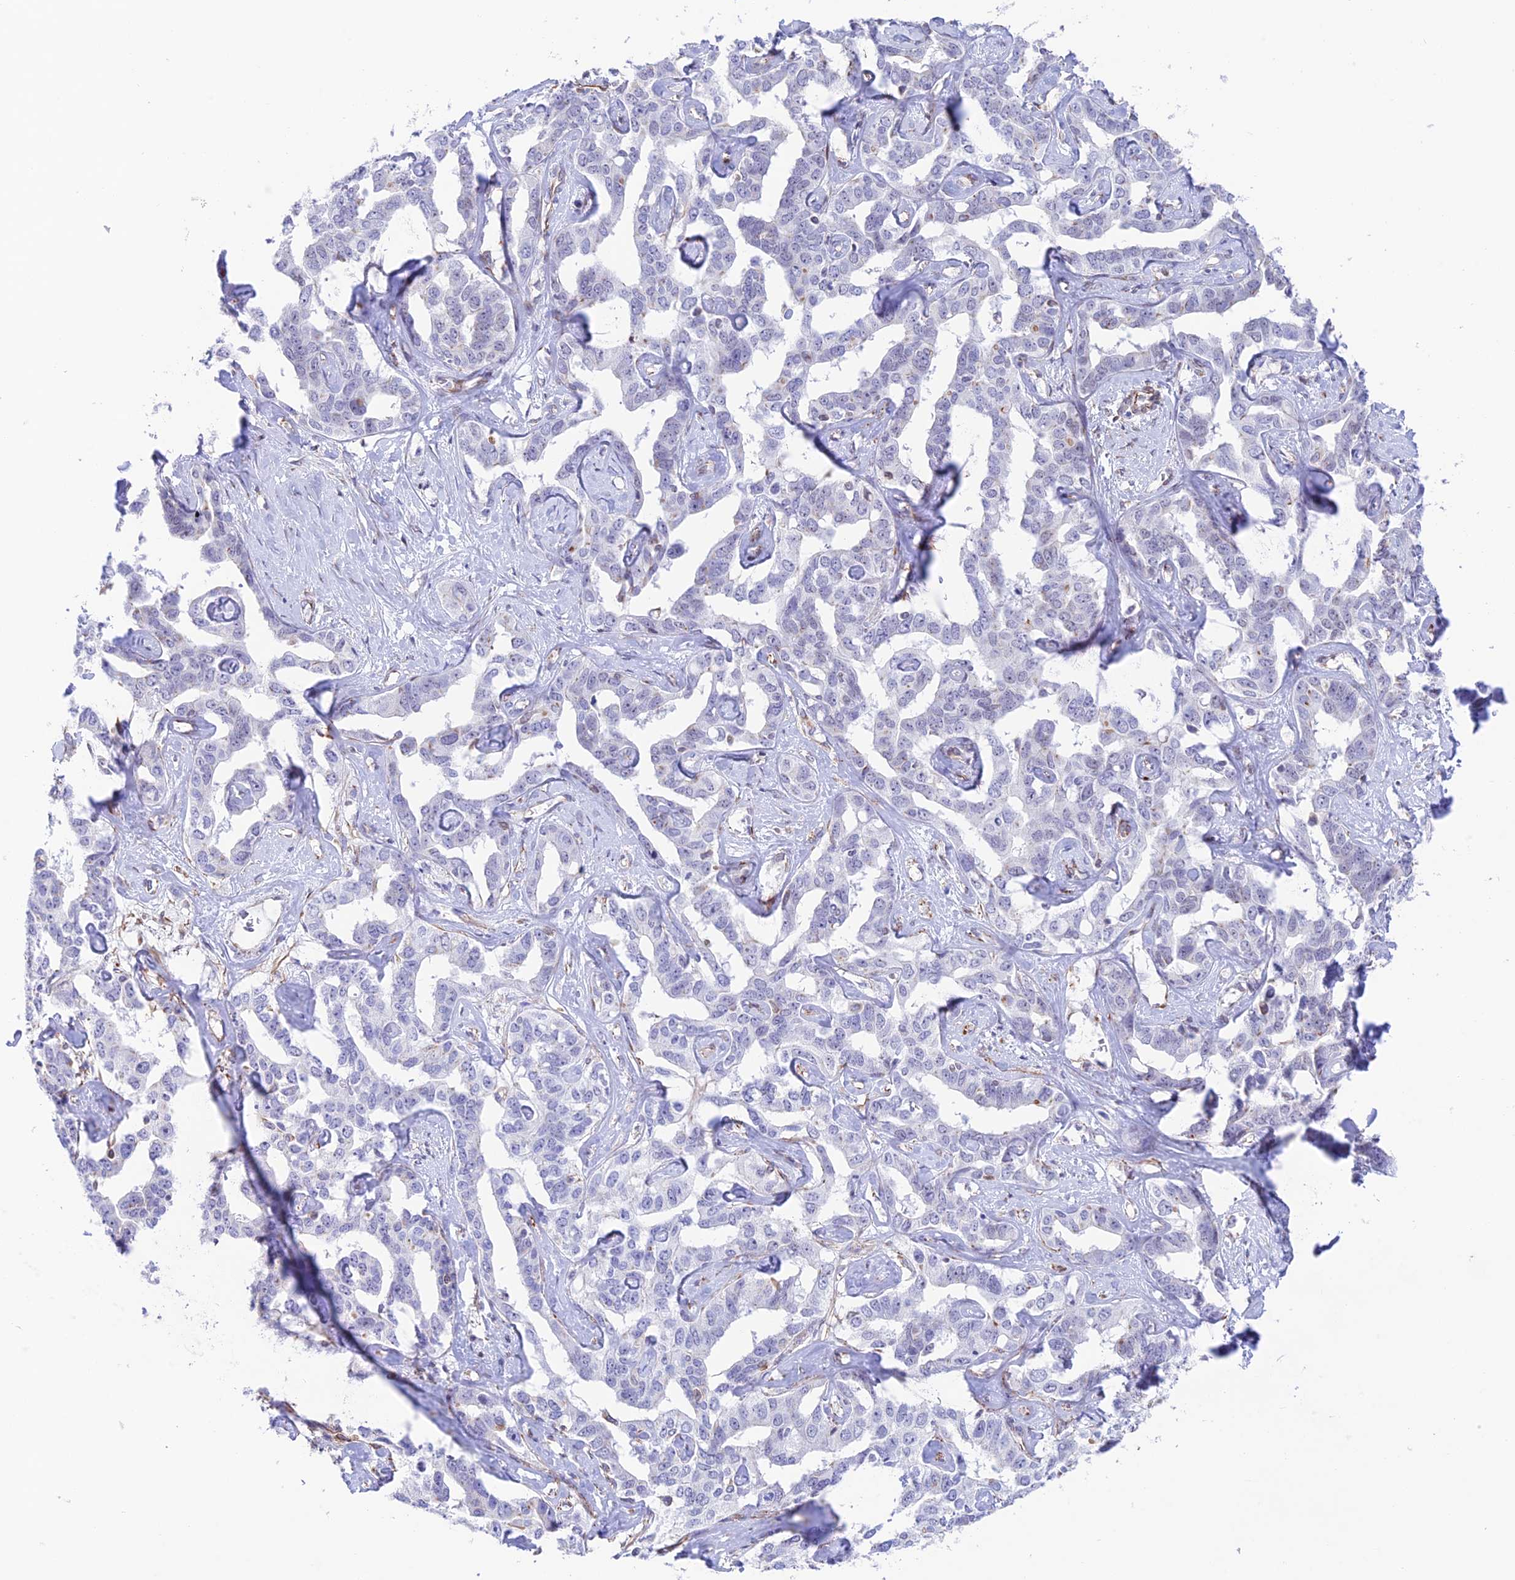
{"staining": {"intensity": "negative", "quantity": "none", "location": "none"}, "tissue": "liver cancer", "cell_type": "Tumor cells", "image_type": "cancer", "snomed": [{"axis": "morphology", "description": "Cholangiocarcinoma"}, {"axis": "topography", "description": "Liver"}], "caption": "The image demonstrates no significant expression in tumor cells of cholangiocarcinoma (liver).", "gene": "ZNF652", "patient": {"sex": "male", "age": 59}}